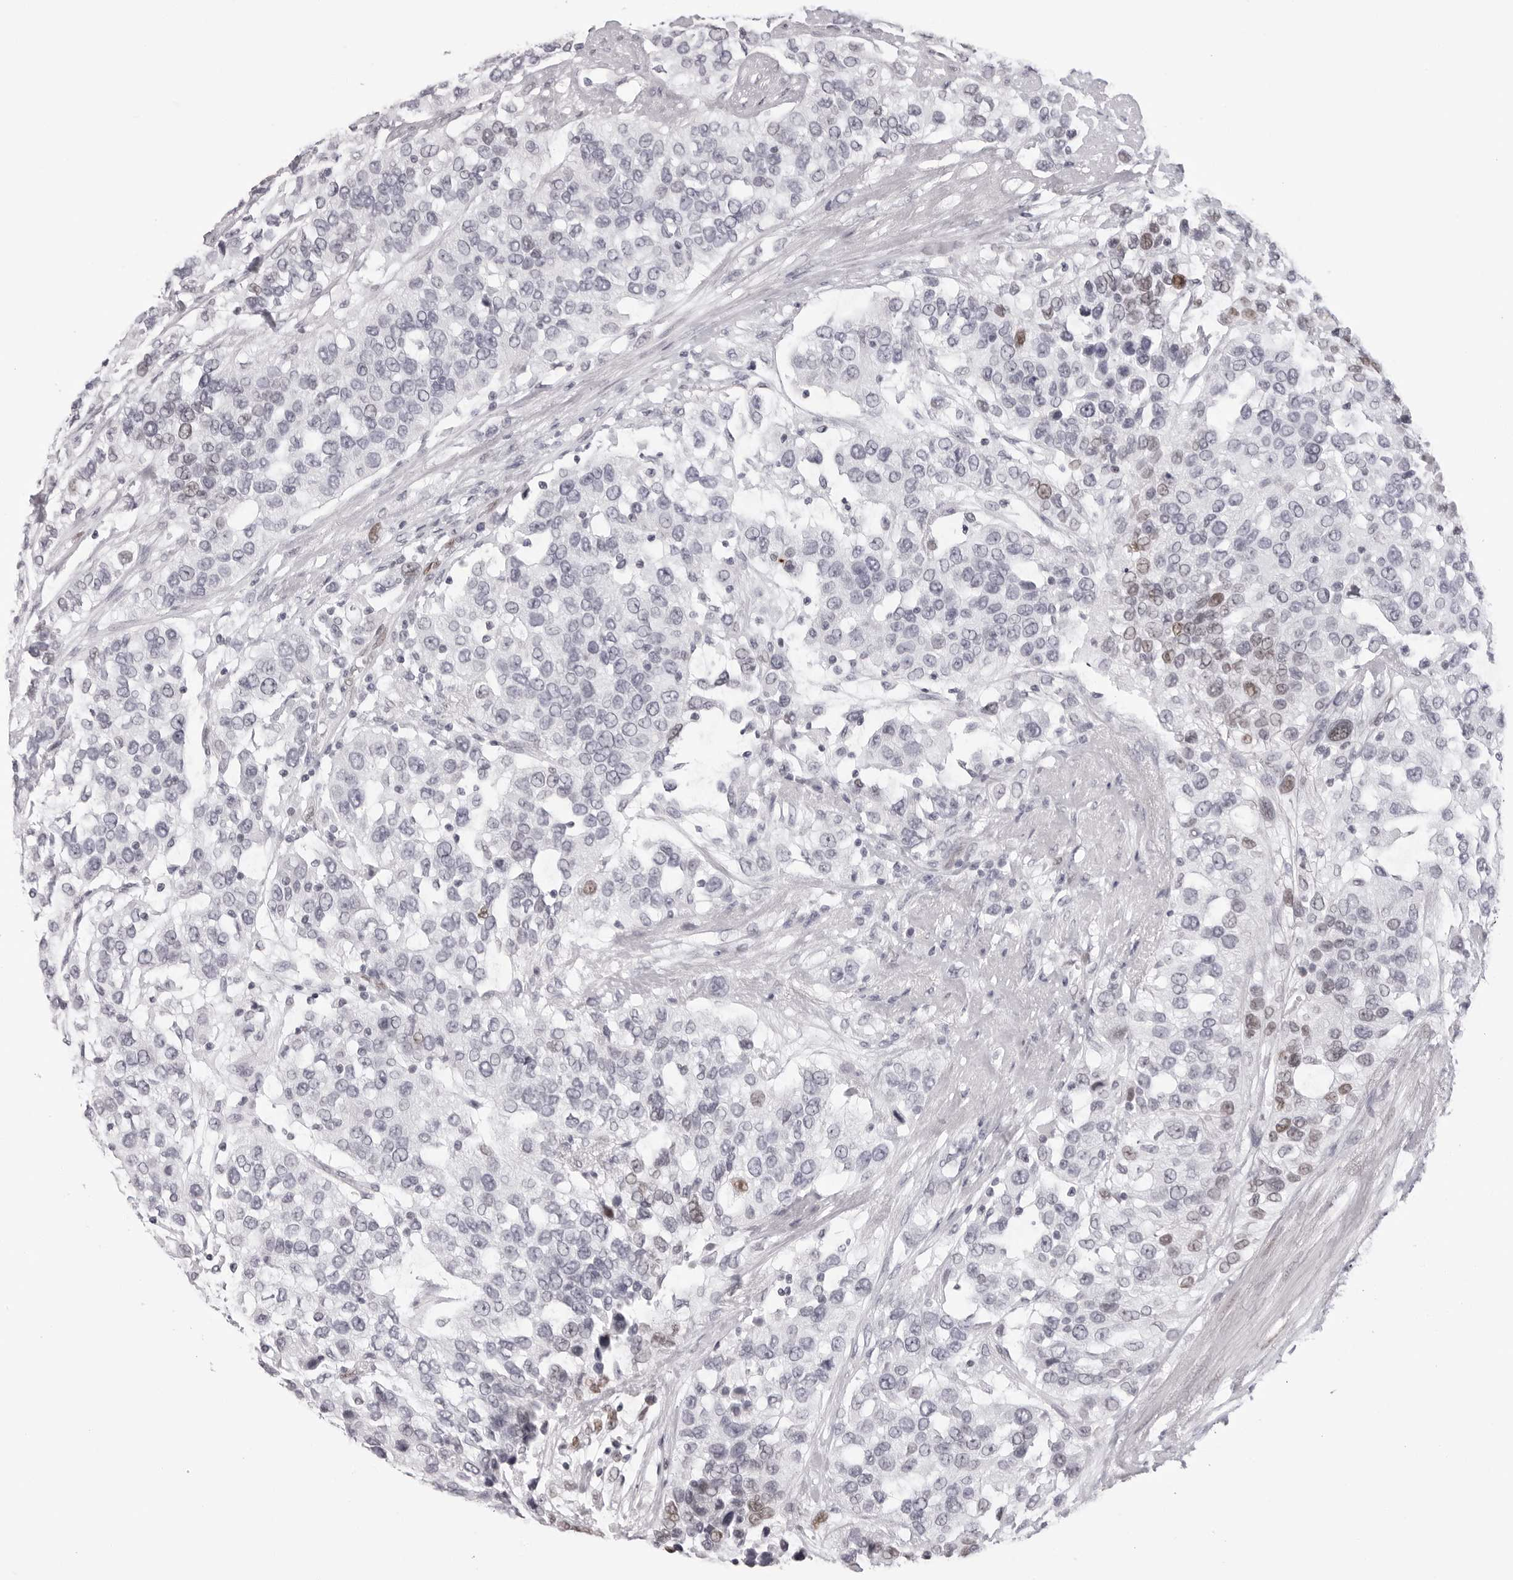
{"staining": {"intensity": "weak", "quantity": "<25%", "location": "nuclear"}, "tissue": "urothelial cancer", "cell_type": "Tumor cells", "image_type": "cancer", "snomed": [{"axis": "morphology", "description": "Urothelial carcinoma, High grade"}, {"axis": "topography", "description": "Urinary bladder"}], "caption": "This is an IHC histopathology image of high-grade urothelial carcinoma. There is no expression in tumor cells.", "gene": "MAFK", "patient": {"sex": "female", "age": 80}}